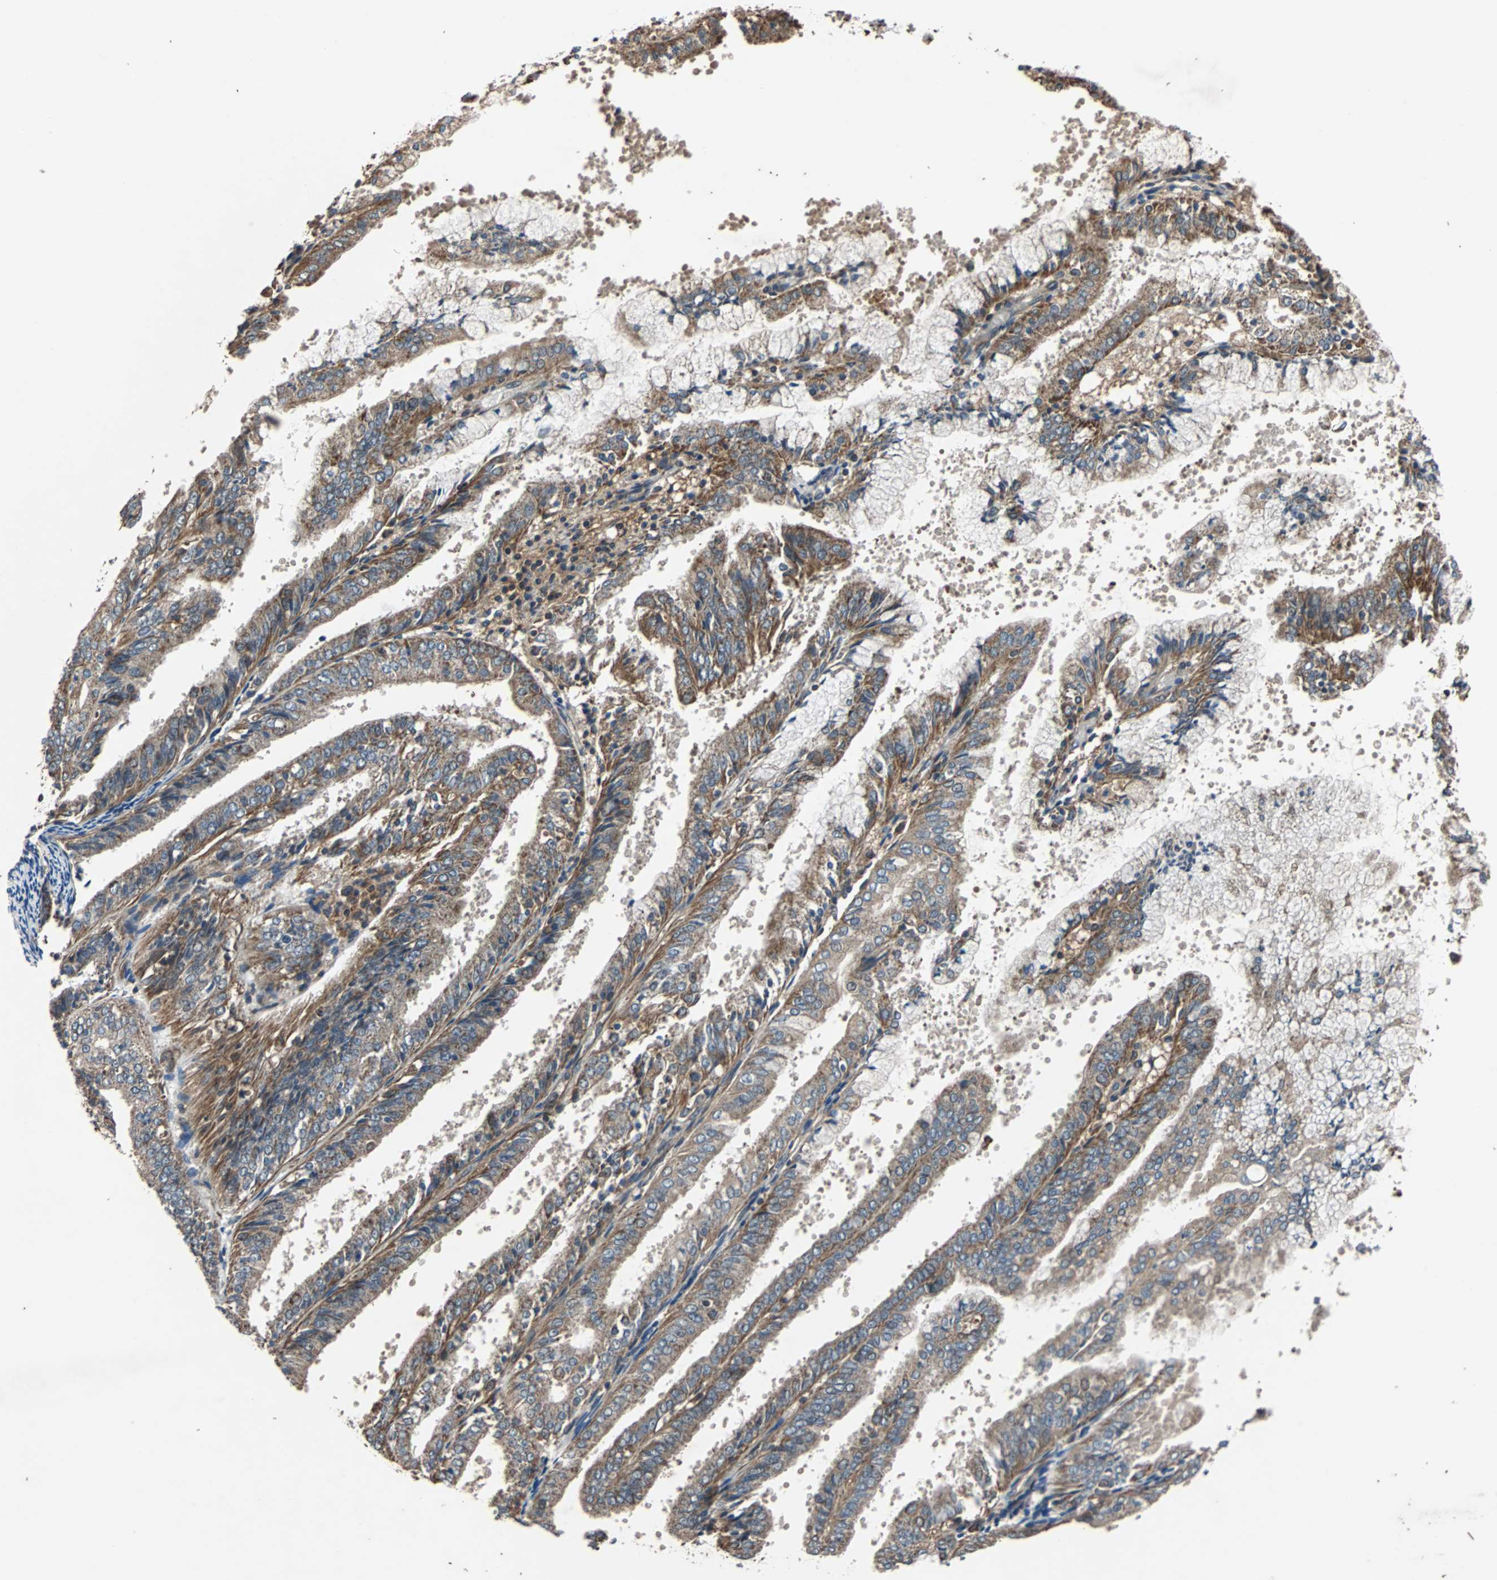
{"staining": {"intensity": "moderate", "quantity": ">75%", "location": "cytoplasmic/membranous"}, "tissue": "endometrial cancer", "cell_type": "Tumor cells", "image_type": "cancer", "snomed": [{"axis": "morphology", "description": "Adenocarcinoma, NOS"}, {"axis": "topography", "description": "Endometrium"}], "caption": "The image demonstrates staining of endometrial cancer (adenocarcinoma), revealing moderate cytoplasmic/membranous protein staining (brown color) within tumor cells.", "gene": "ACTR3", "patient": {"sex": "female", "age": 63}}